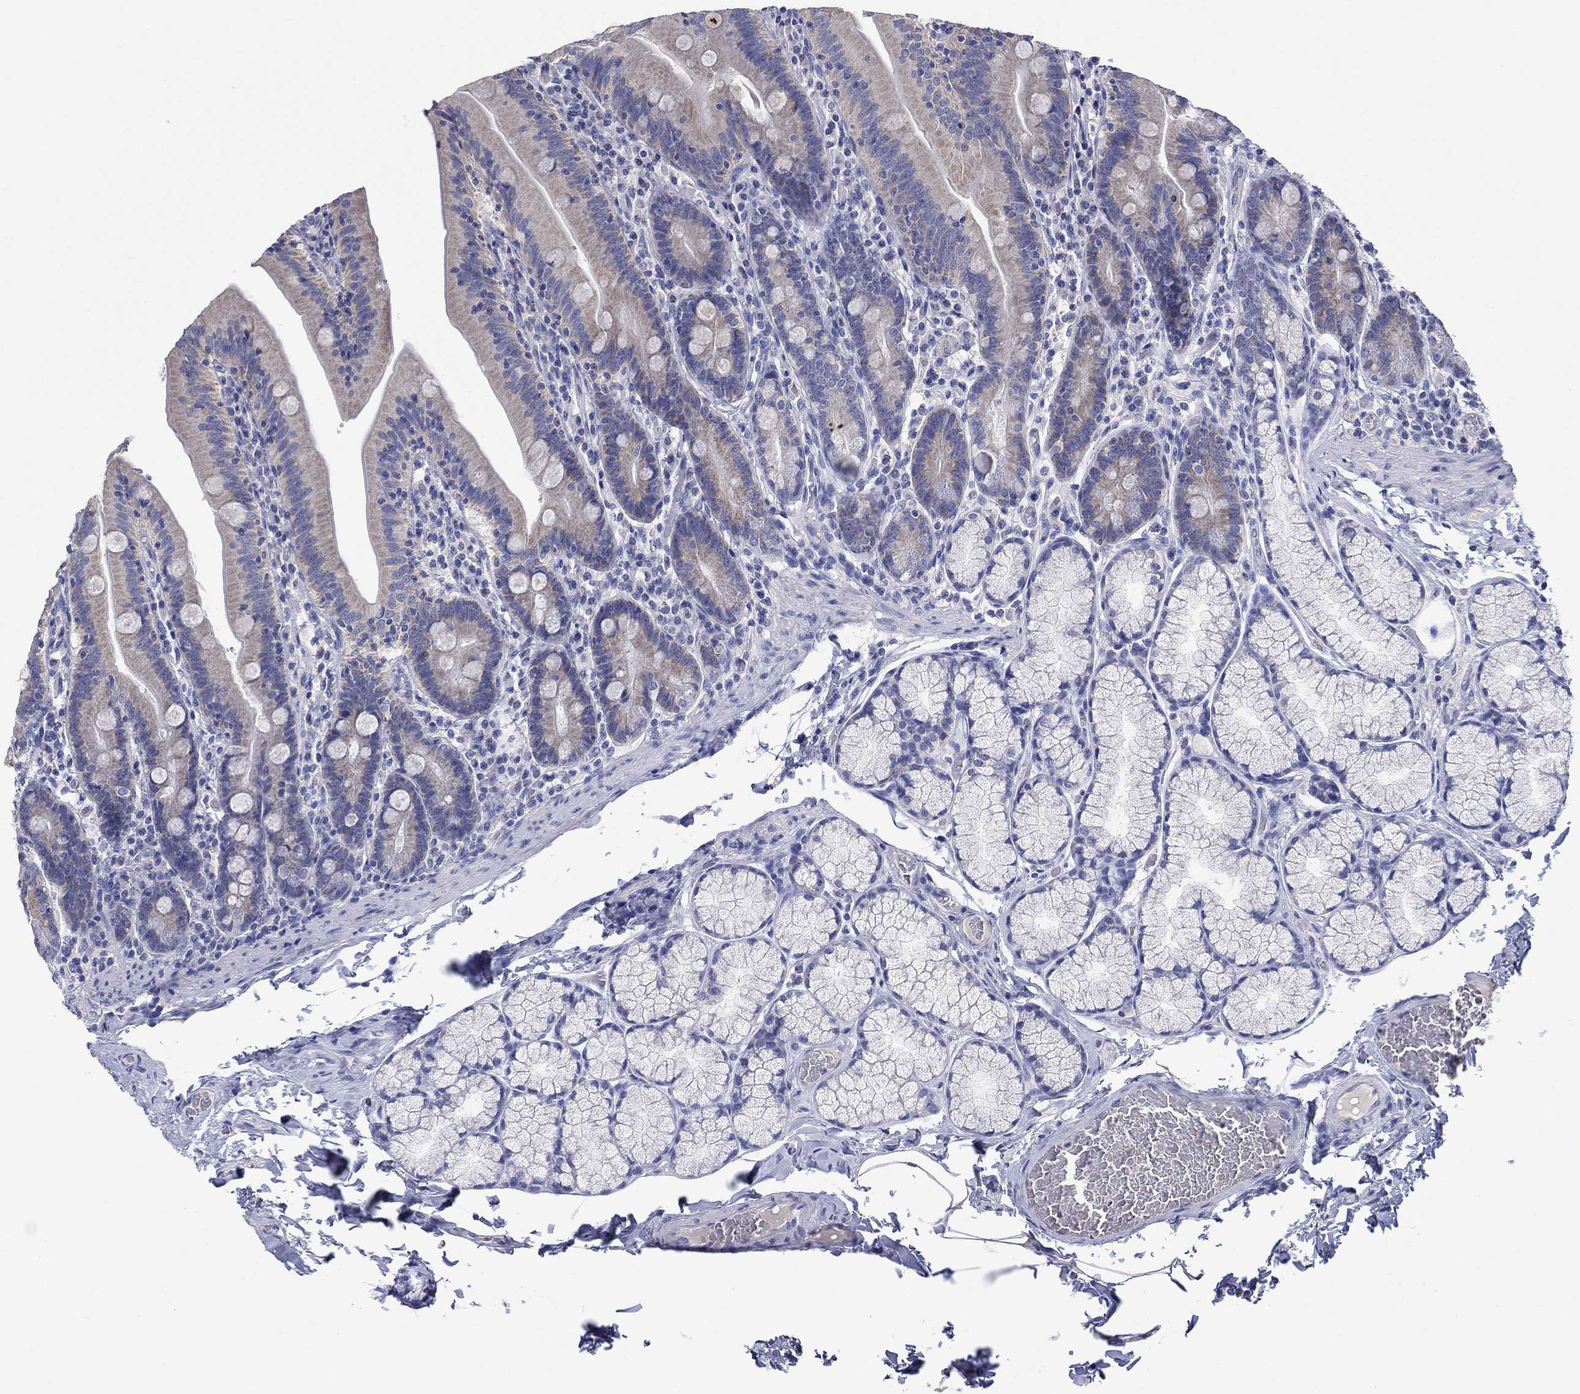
{"staining": {"intensity": "moderate", "quantity": "25%-75%", "location": "cytoplasmic/membranous"}, "tissue": "small intestine", "cell_type": "Glandular cells", "image_type": "normal", "snomed": [{"axis": "morphology", "description": "Normal tissue, NOS"}, {"axis": "topography", "description": "Small intestine"}], "caption": "Immunohistochemistry image of normal small intestine: human small intestine stained using immunohistochemistry (IHC) displays medium levels of moderate protein expression localized specifically in the cytoplasmic/membranous of glandular cells, appearing as a cytoplasmic/membranous brown color.", "gene": "CLVS1", "patient": {"sex": "male", "age": 37}}